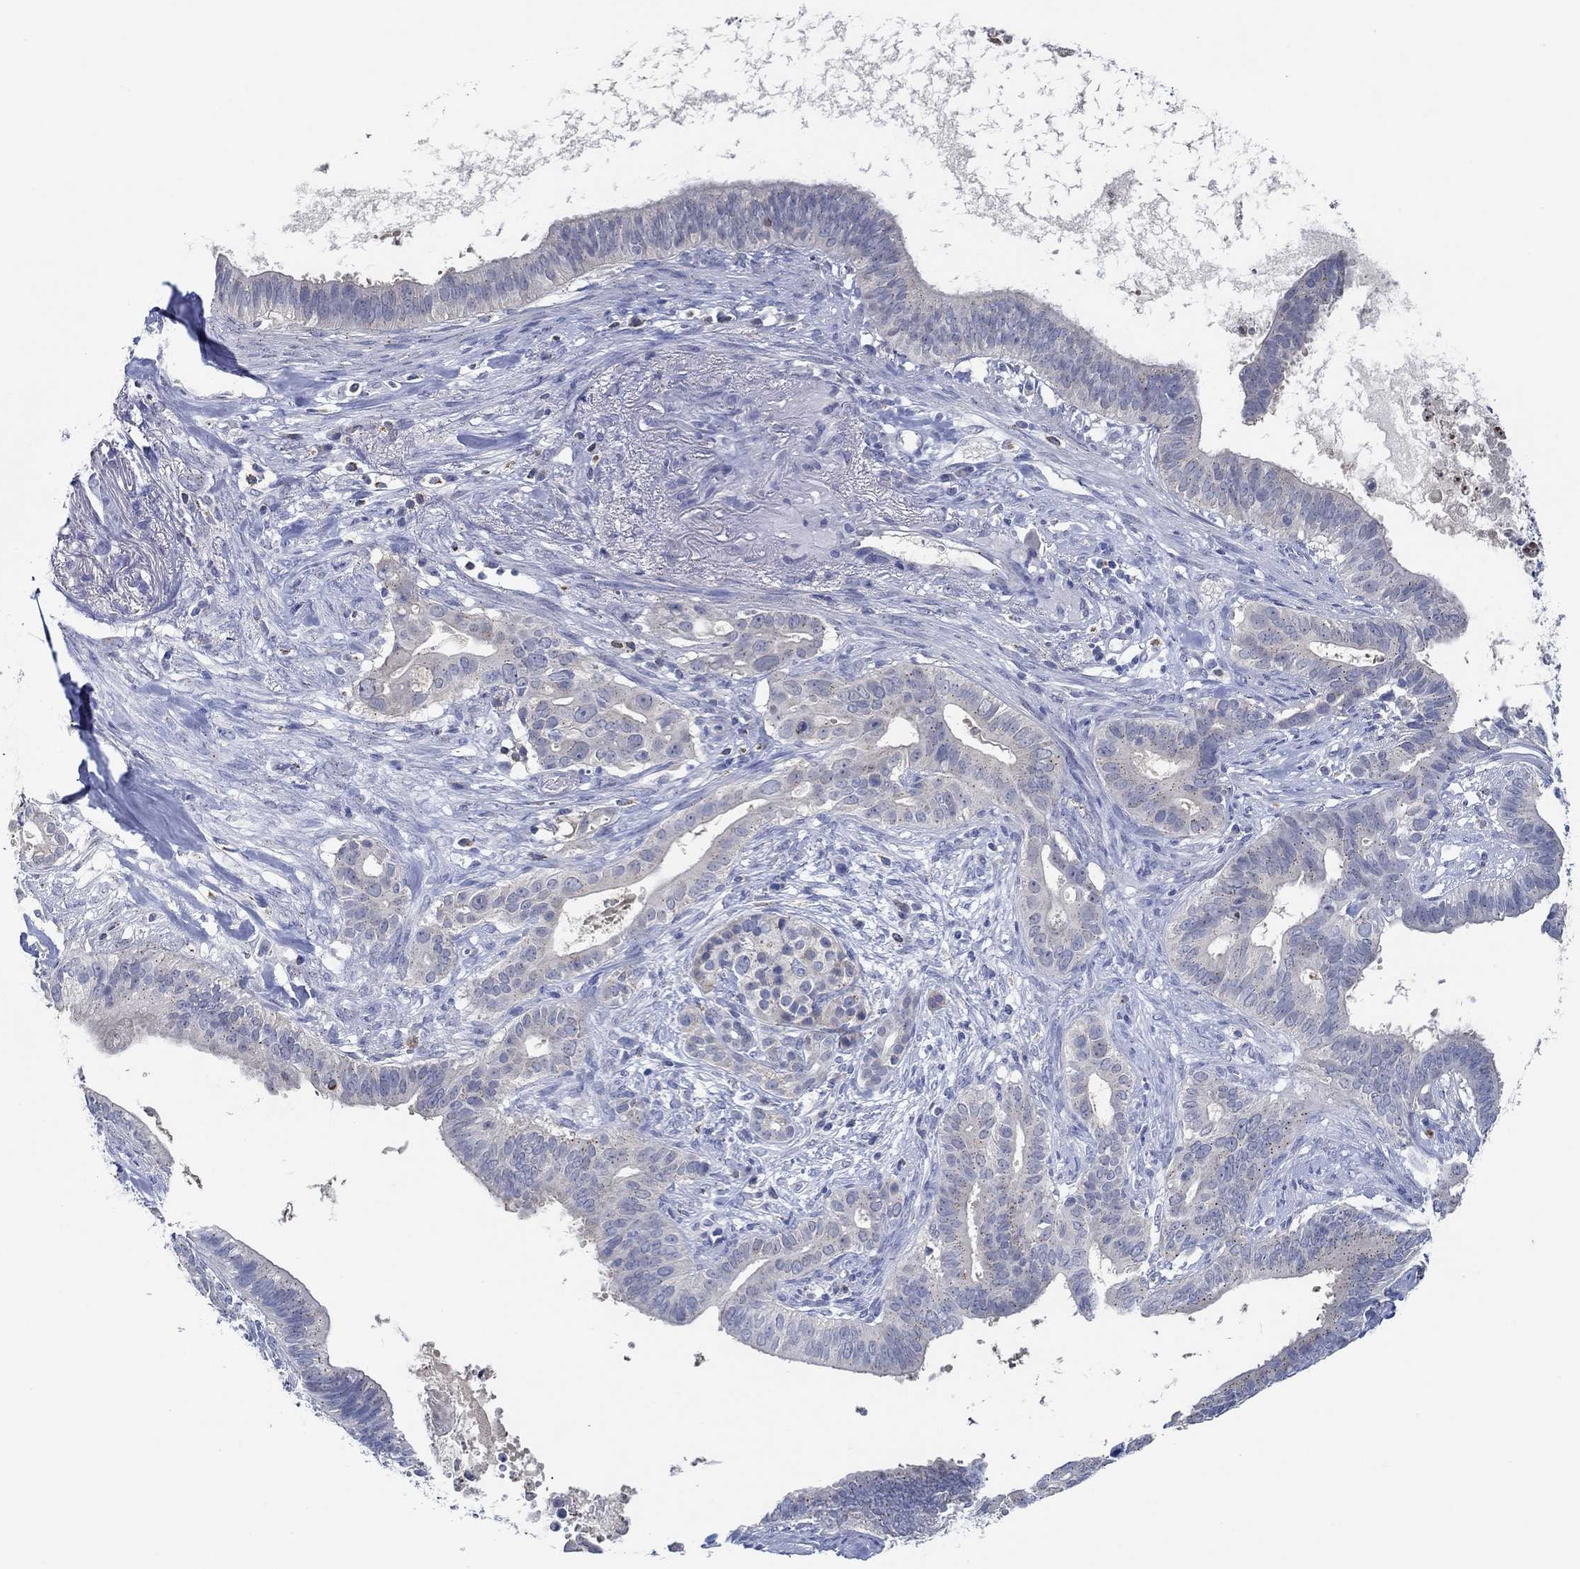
{"staining": {"intensity": "negative", "quantity": "none", "location": "none"}, "tissue": "pancreatic cancer", "cell_type": "Tumor cells", "image_type": "cancer", "snomed": [{"axis": "morphology", "description": "Adenocarcinoma, NOS"}, {"axis": "topography", "description": "Pancreas"}], "caption": "A photomicrograph of human pancreatic cancer is negative for staining in tumor cells.", "gene": "CPM", "patient": {"sex": "male", "age": 61}}